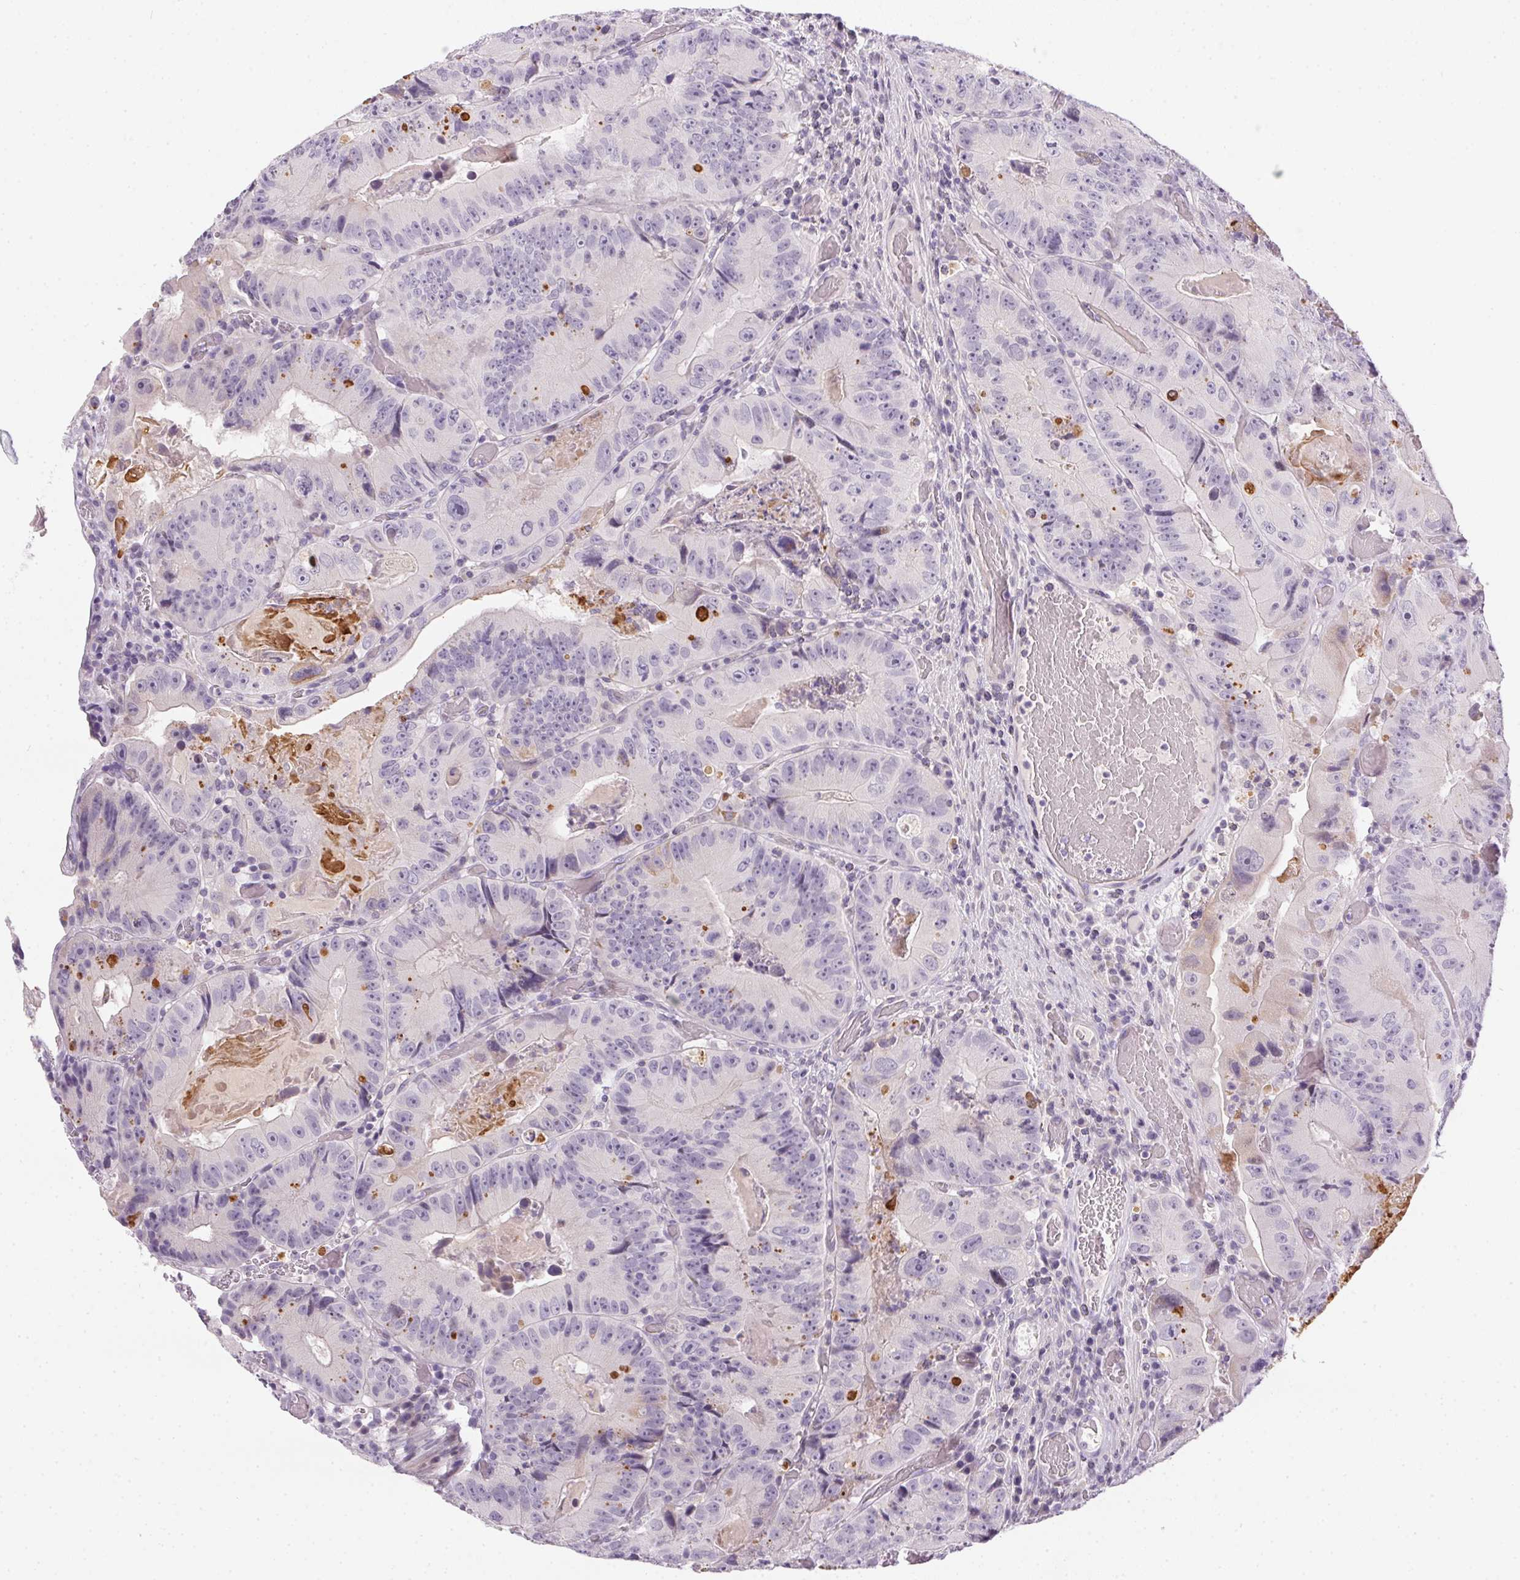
{"staining": {"intensity": "negative", "quantity": "none", "location": "none"}, "tissue": "colorectal cancer", "cell_type": "Tumor cells", "image_type": "cancer", "snomed": [{"axis": "morphology", "description": "Adenocarcinoma, NOS"}, {"axis": "topography", "description": "Colon"}], "caption": "A high-resolution micrograph shows IHC staining of adenocarcinoma (colorectal), which shows no significant staining in tumor cells. (DAB immunohistochemistry with hematoxylin counter stain).", "gene": "GSDMC", "patient": {"sex": "female", "age": 86}}